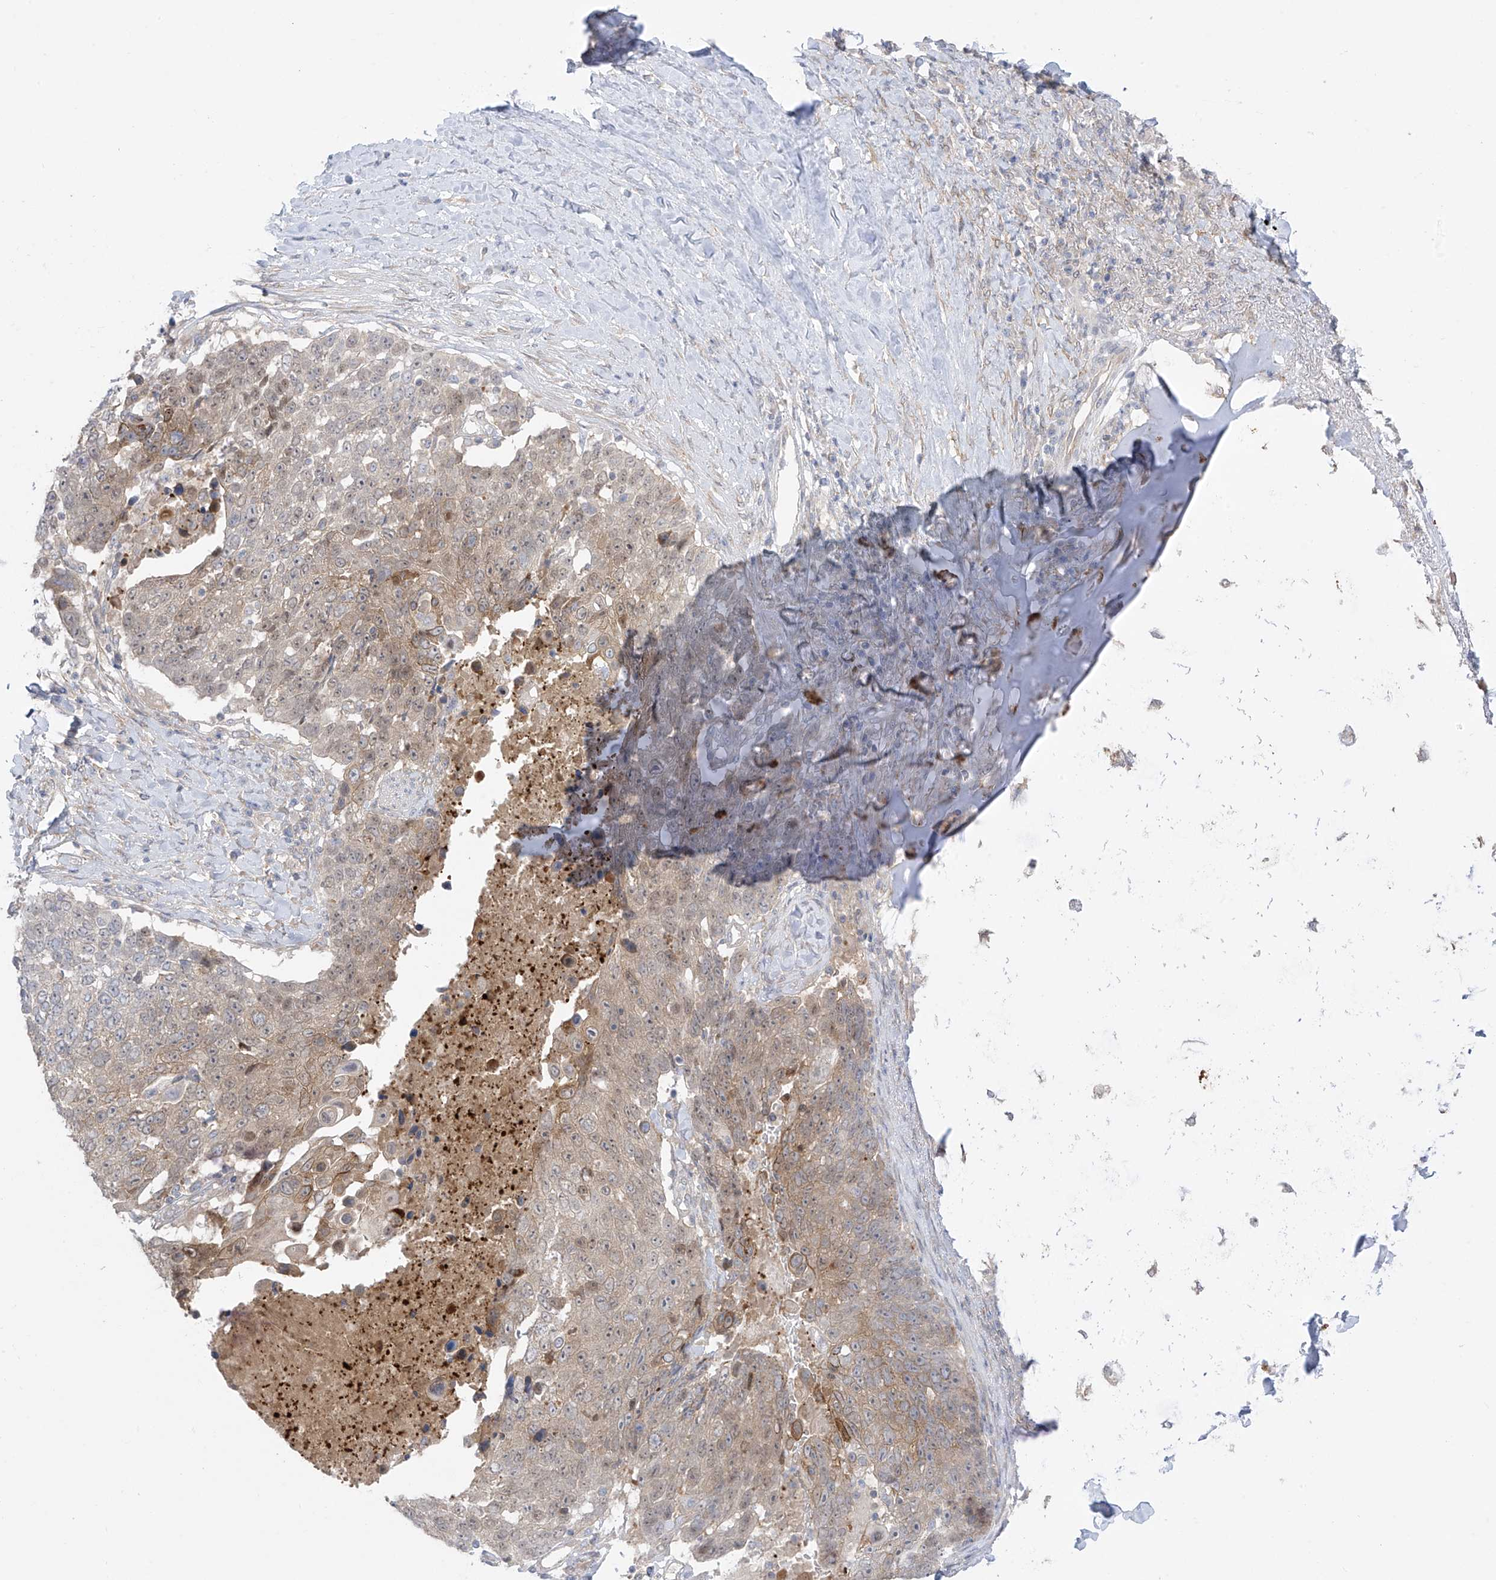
{"staining": {"intensity": "weak", "quantity": "<25%", "location": "cytoplasmic/membranous"}, "tissue": "lung cancer", "cell_type": "Tumor cells", "image_type": "cancer", "snomed": [{"axis": "morphology", "description": "Squamous cell carcinoma, NOS"}, {"axis": "topography", "description": "Lung"}], "caption": "Lung squamous cell carcinoma stained for a protein using IHC demonstrates no positivity tumor cells.", "gene": "EIPR1", "patient": {"sex": "male", "age": 66}}